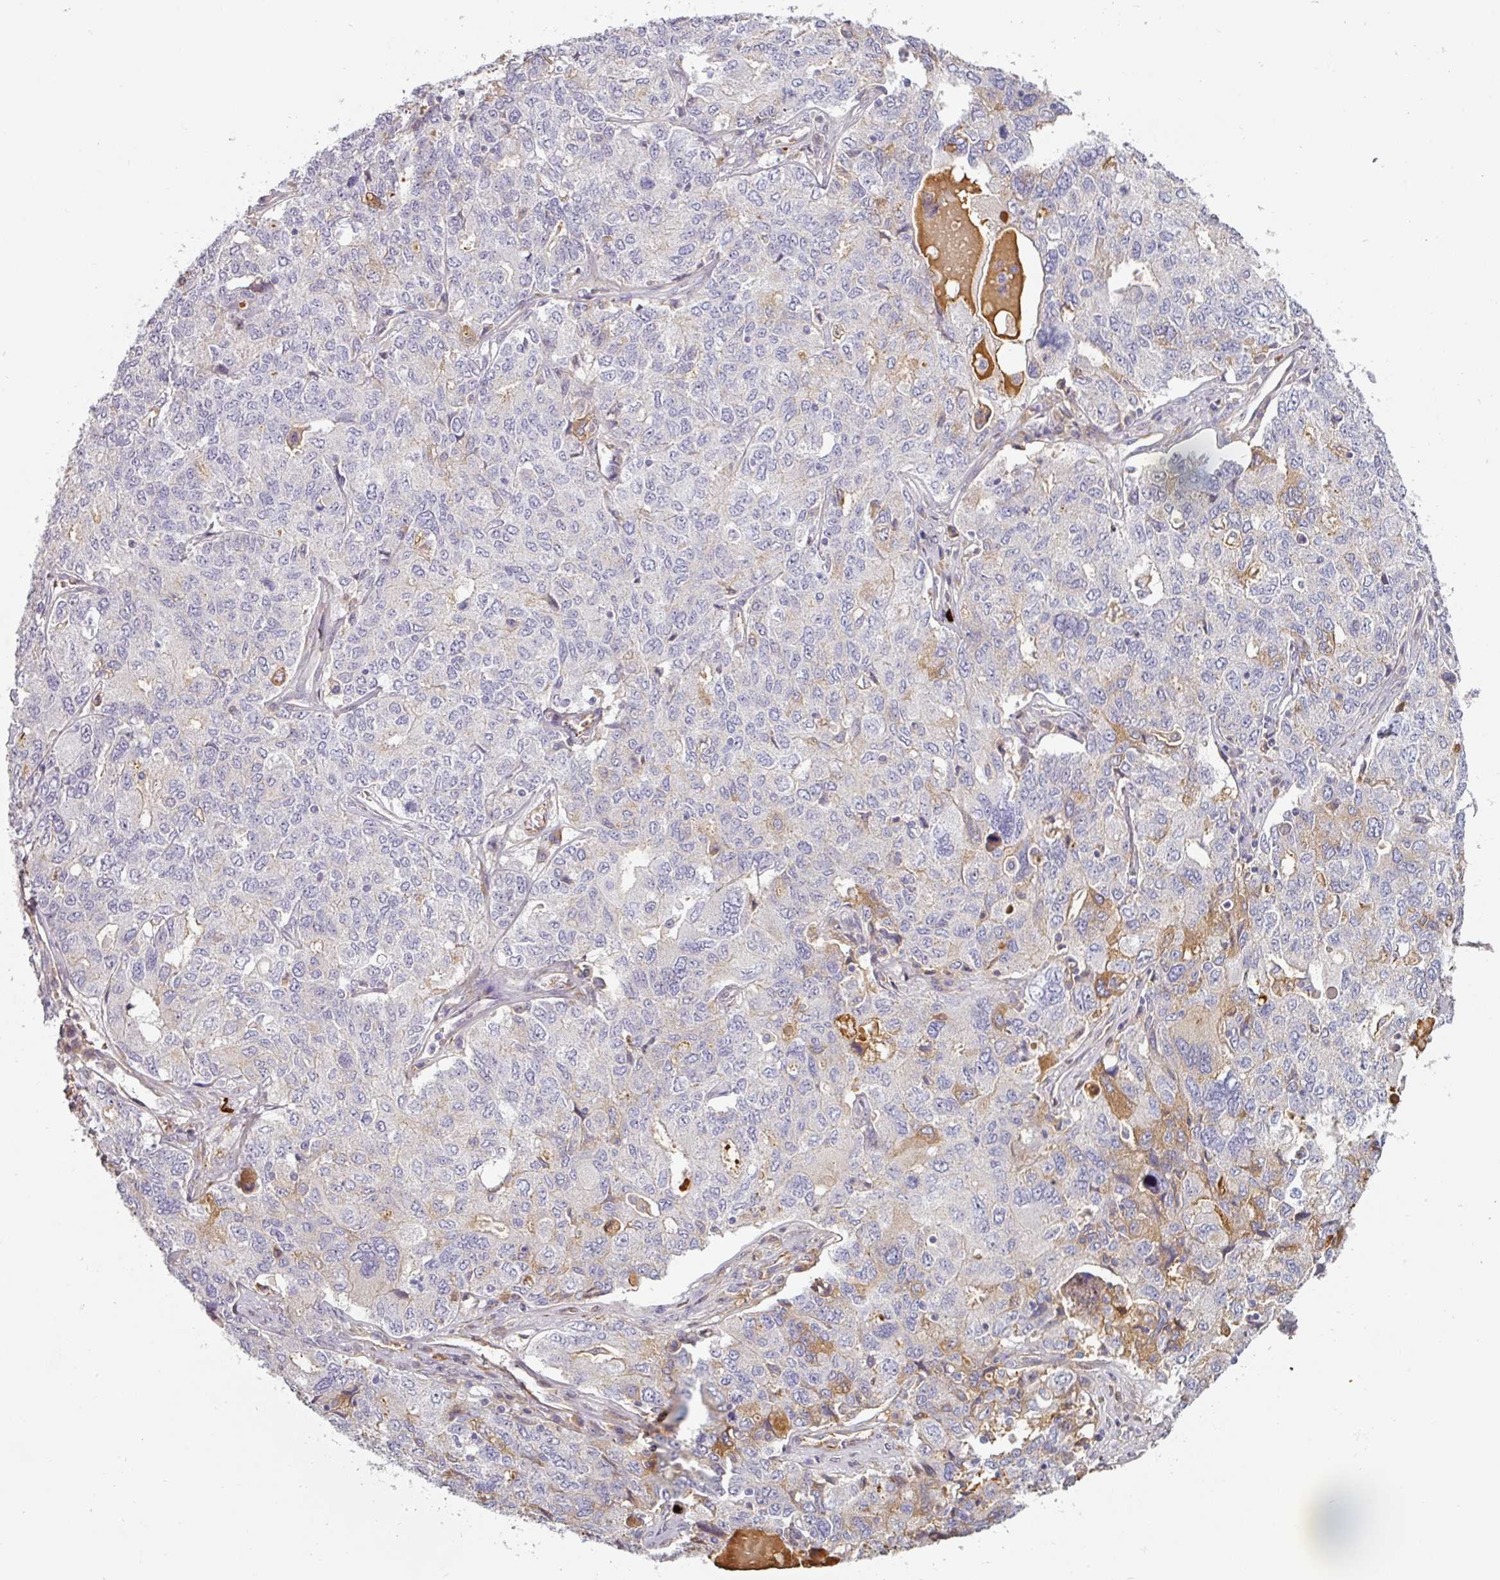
{"staining": {"intensity": "negative", "quantity": "none", "location": "none"}, "tissue": "ovarian cancer", "cell_type": "Tumor cells", "image_type": "cancer", "snomed": [{"axis": "morphology", "description": "Carcinoma, endometroid"}, {"axis": "topography", "description": "Ovary"}], "caption": "Ovarian cancer (endometroid carcinoma) was stained to show a protein in brown. There is no significant expression in tumor cells.", "gene": "CEP78", "patient": {"sex": "female", "age": 62}}